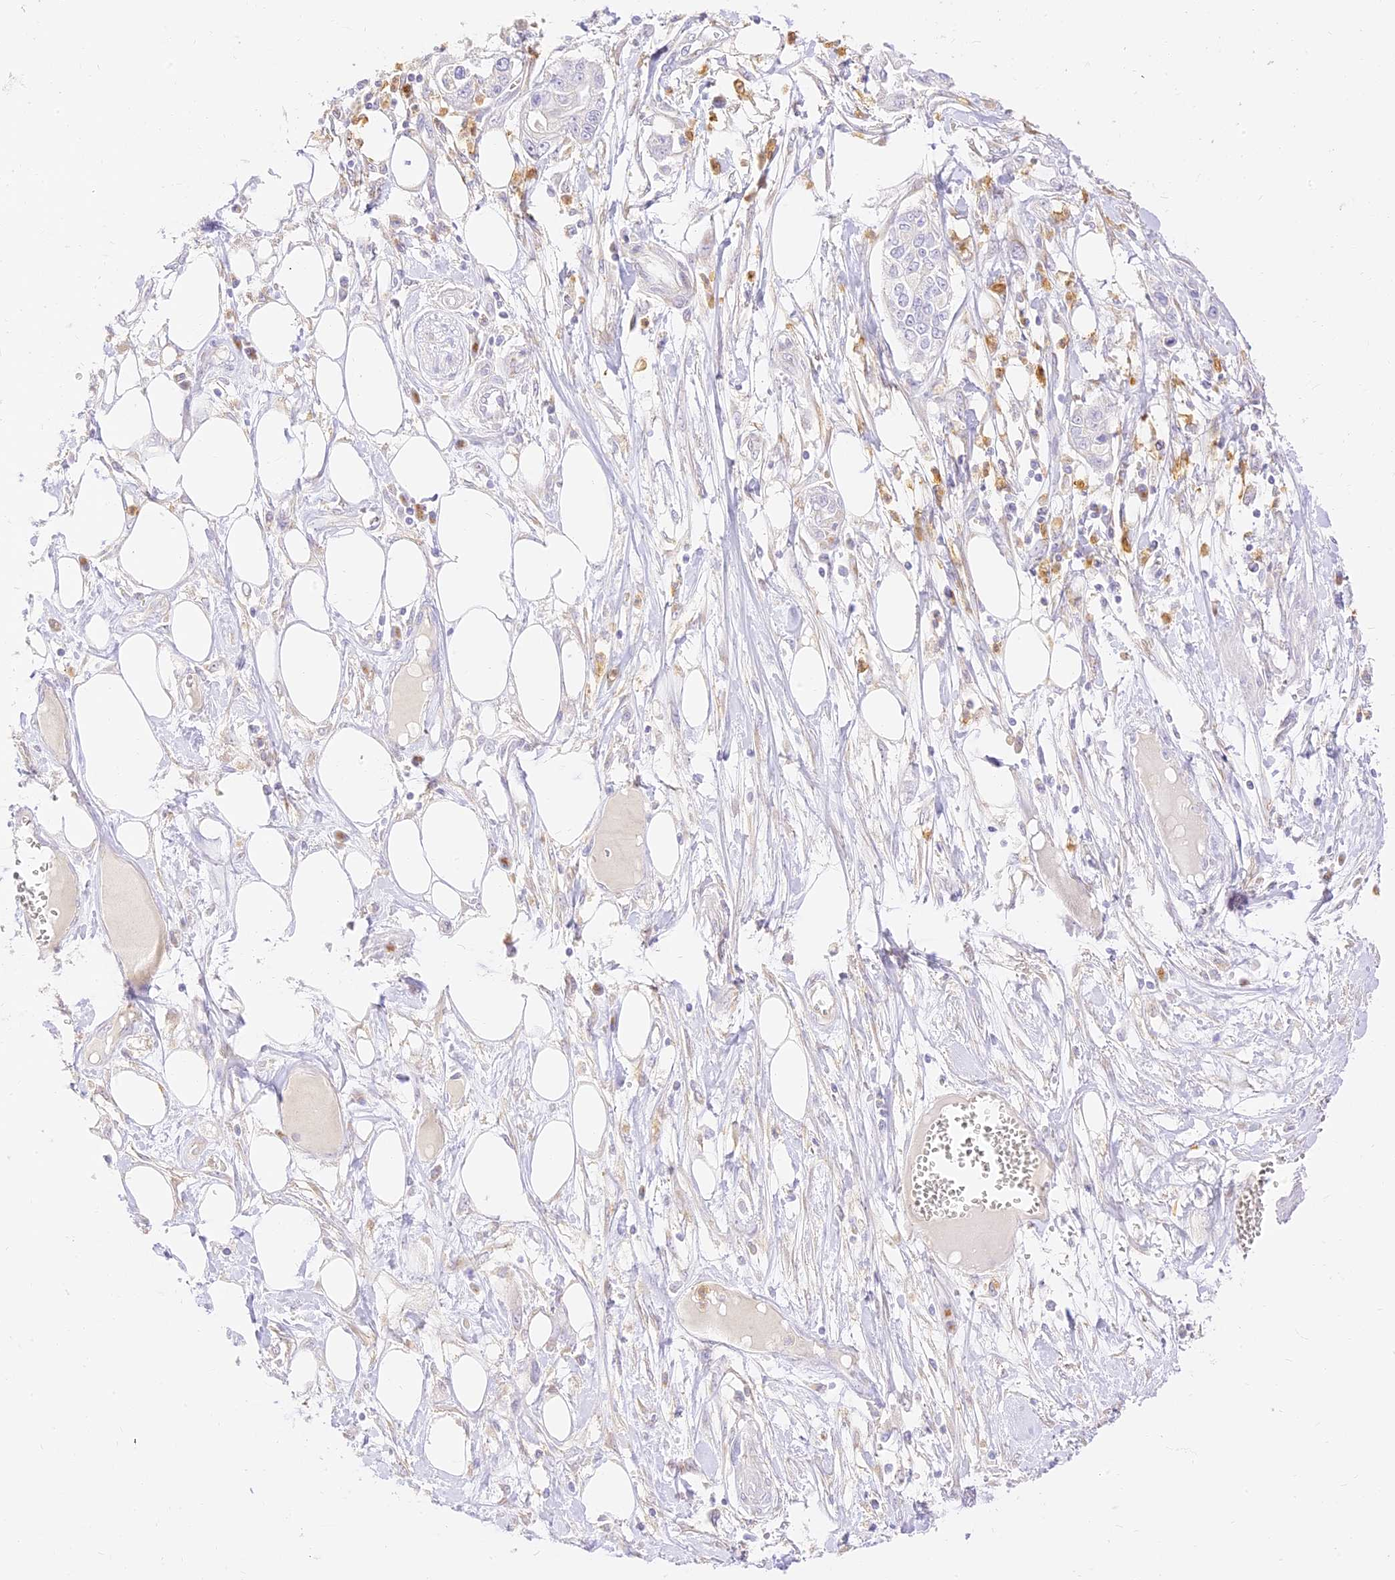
{"staining": {"intensity": "negative", "quantity": "none", "location": "none"}, "tissue": "pancreatic cancer", "cell_type": "Tumor cells", "image_type": "cancer", "snomed": [{"axis": "morphology", "description": "Adenocarcinoma, NOS"}, {"axis": "topography", "description": "Pancreas"}], "caption": "A micrograph of human adenocarcinoma (pancreatic) is negative for staining in tumor cells.", "gene": "SEC13", "patient": {"sex": "male", "age": 68}}